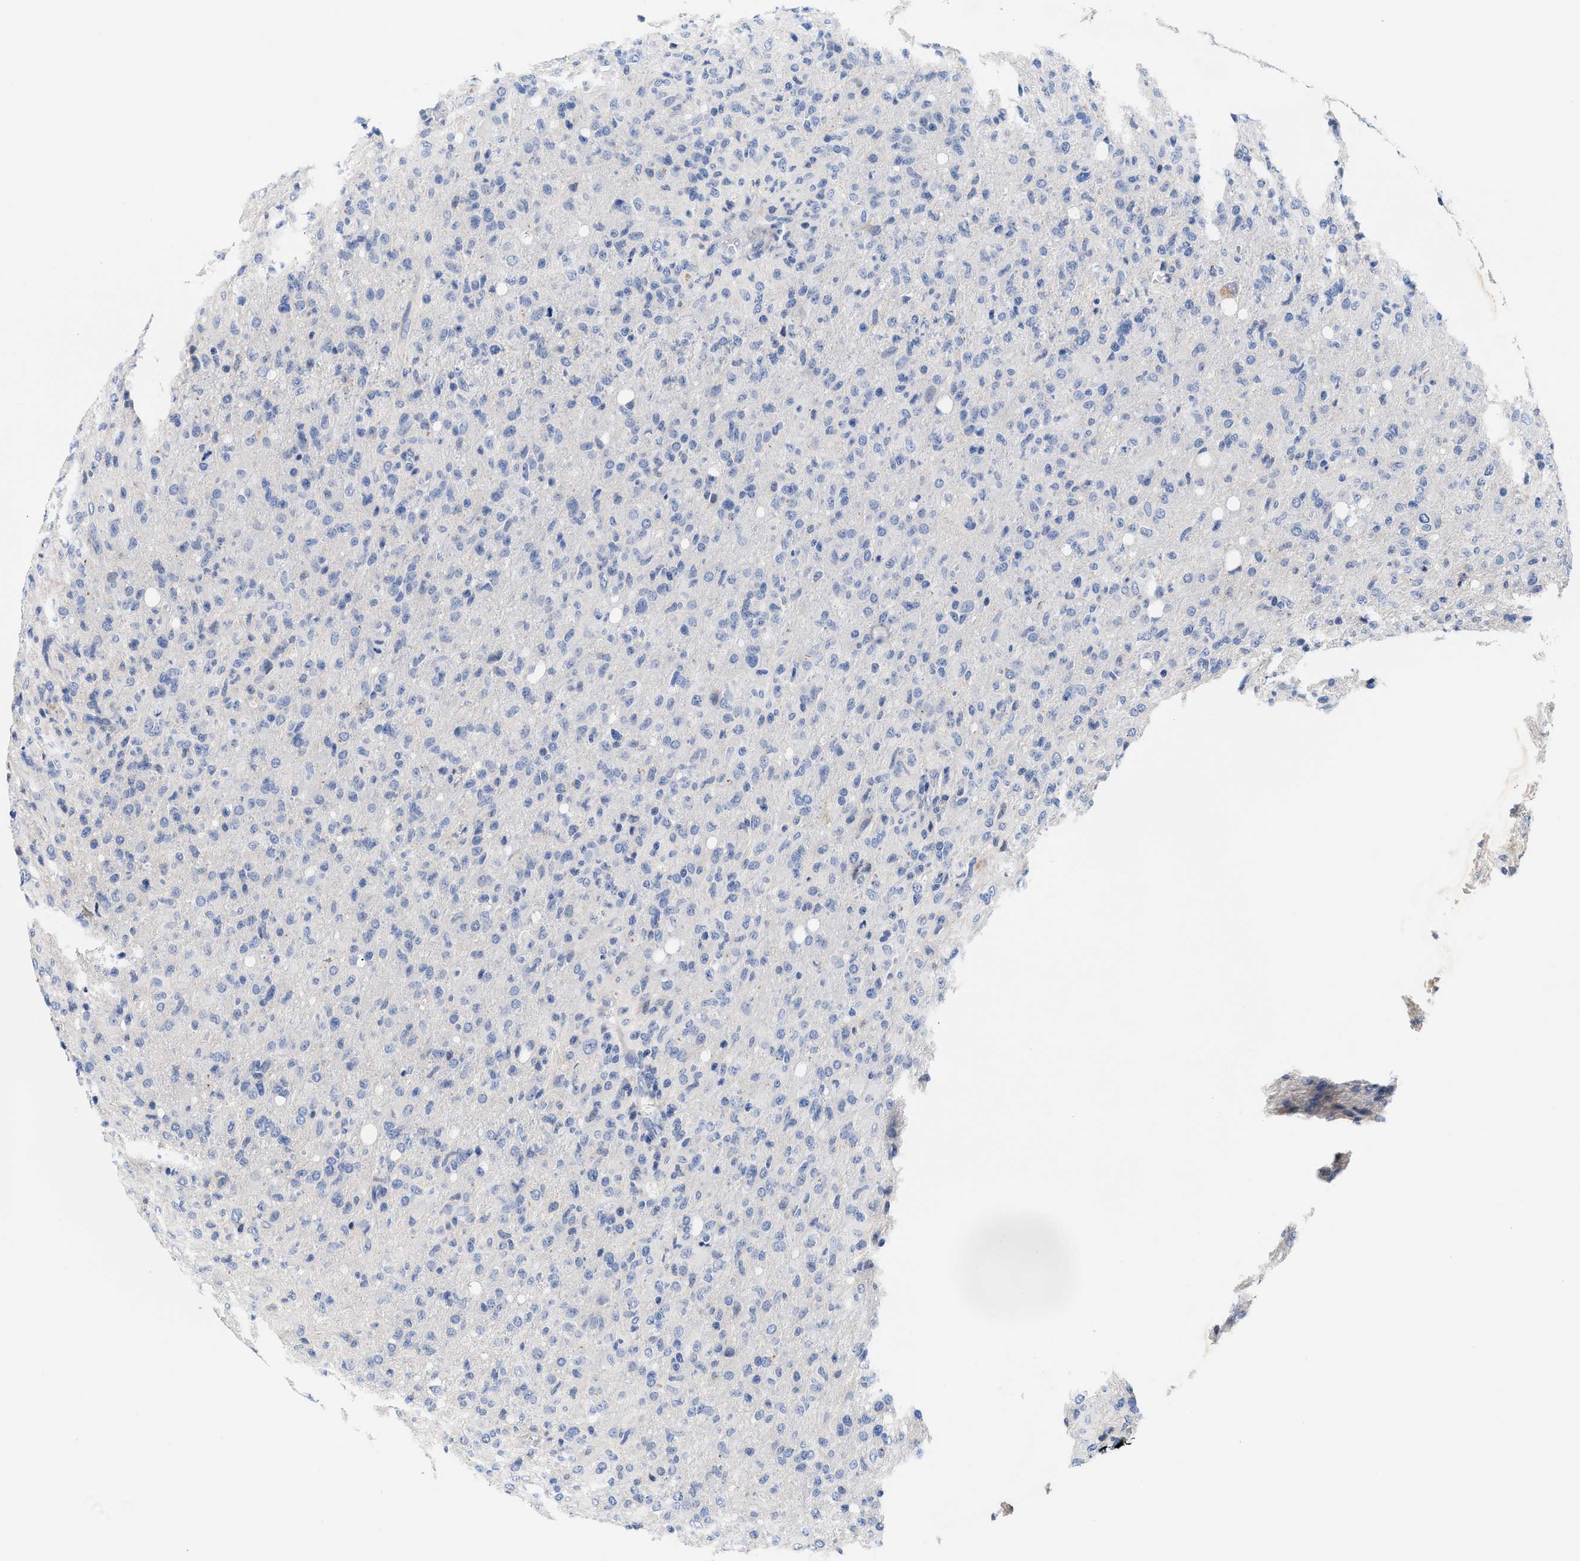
{"staining": {"intensity": "negative", "quantity": "none", "location": "none"}, "tissue": "glioma", "cell_type": "Tumor cells", "image_type": "cancer", "snomed": [{"axis": "morphology", "description": "Glioma, malignant, High grade"}, {"axis": "topography", "description": "Brain"}], "caption": "High-grade glioma (malignant) was stained to show a protein in brown. There is no significant expression in tumor cells.", "gene": "ACTL7B", "patient": {"sex": "female", "age": 57}}